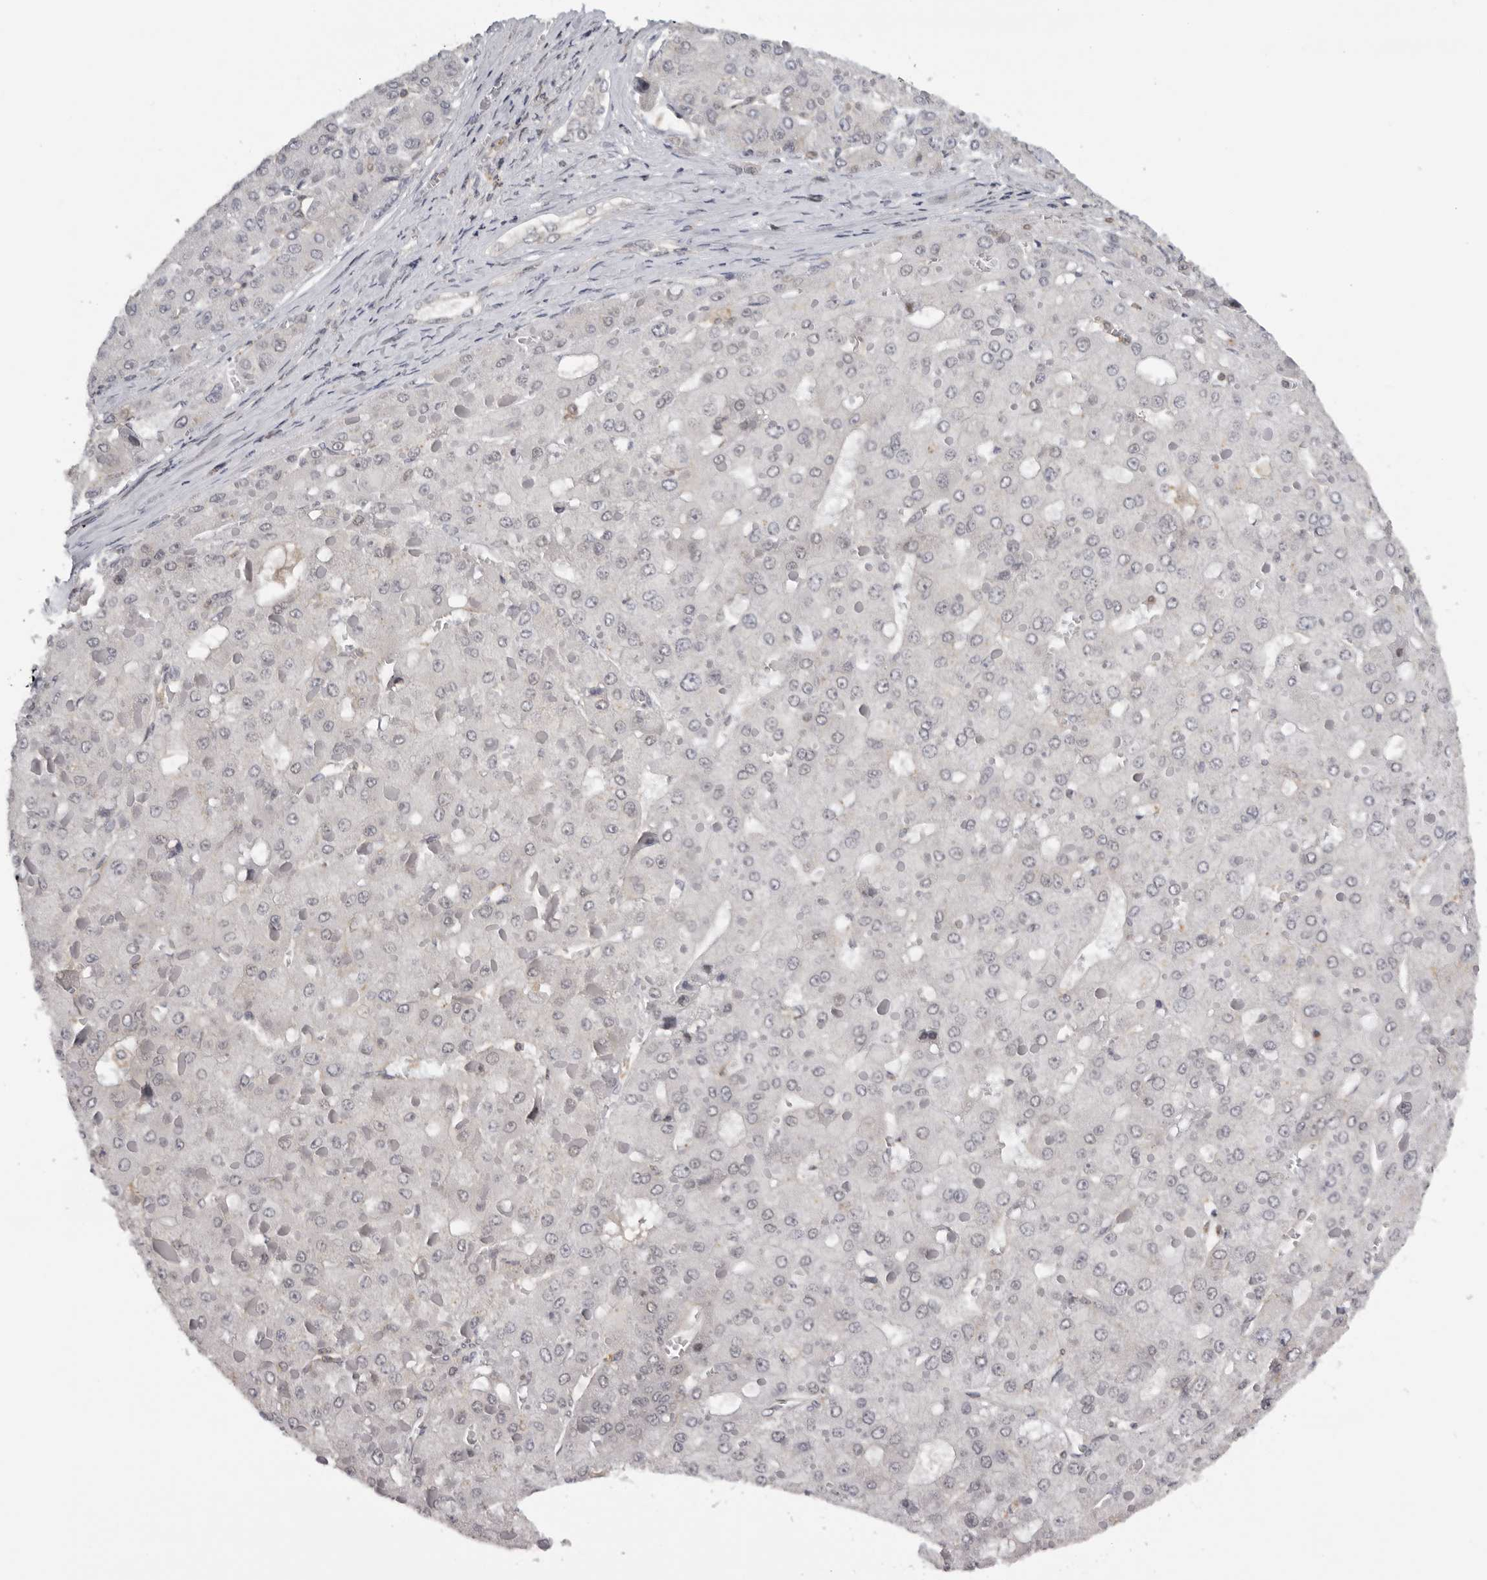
{"staining": {"intensity": "negative", "quantity": "none", "location": "none"}, "tissue": "liver cancer", "cell_type": "Tumor cells", "image_type": "cancer", "snomed": [{"axis": "morphology", "description": "Carcinoma, Hepatocellular, NOS"}, {"axis": "topography", "description": "Liver"}], "caption": "Human liver hepatocellular carcinoma stained for a protein using immunohistochemistry (IHC) displays no staining in tumor cells.", "gene": "KIF2B", "patient": {"sex": "female", "age": 73}}